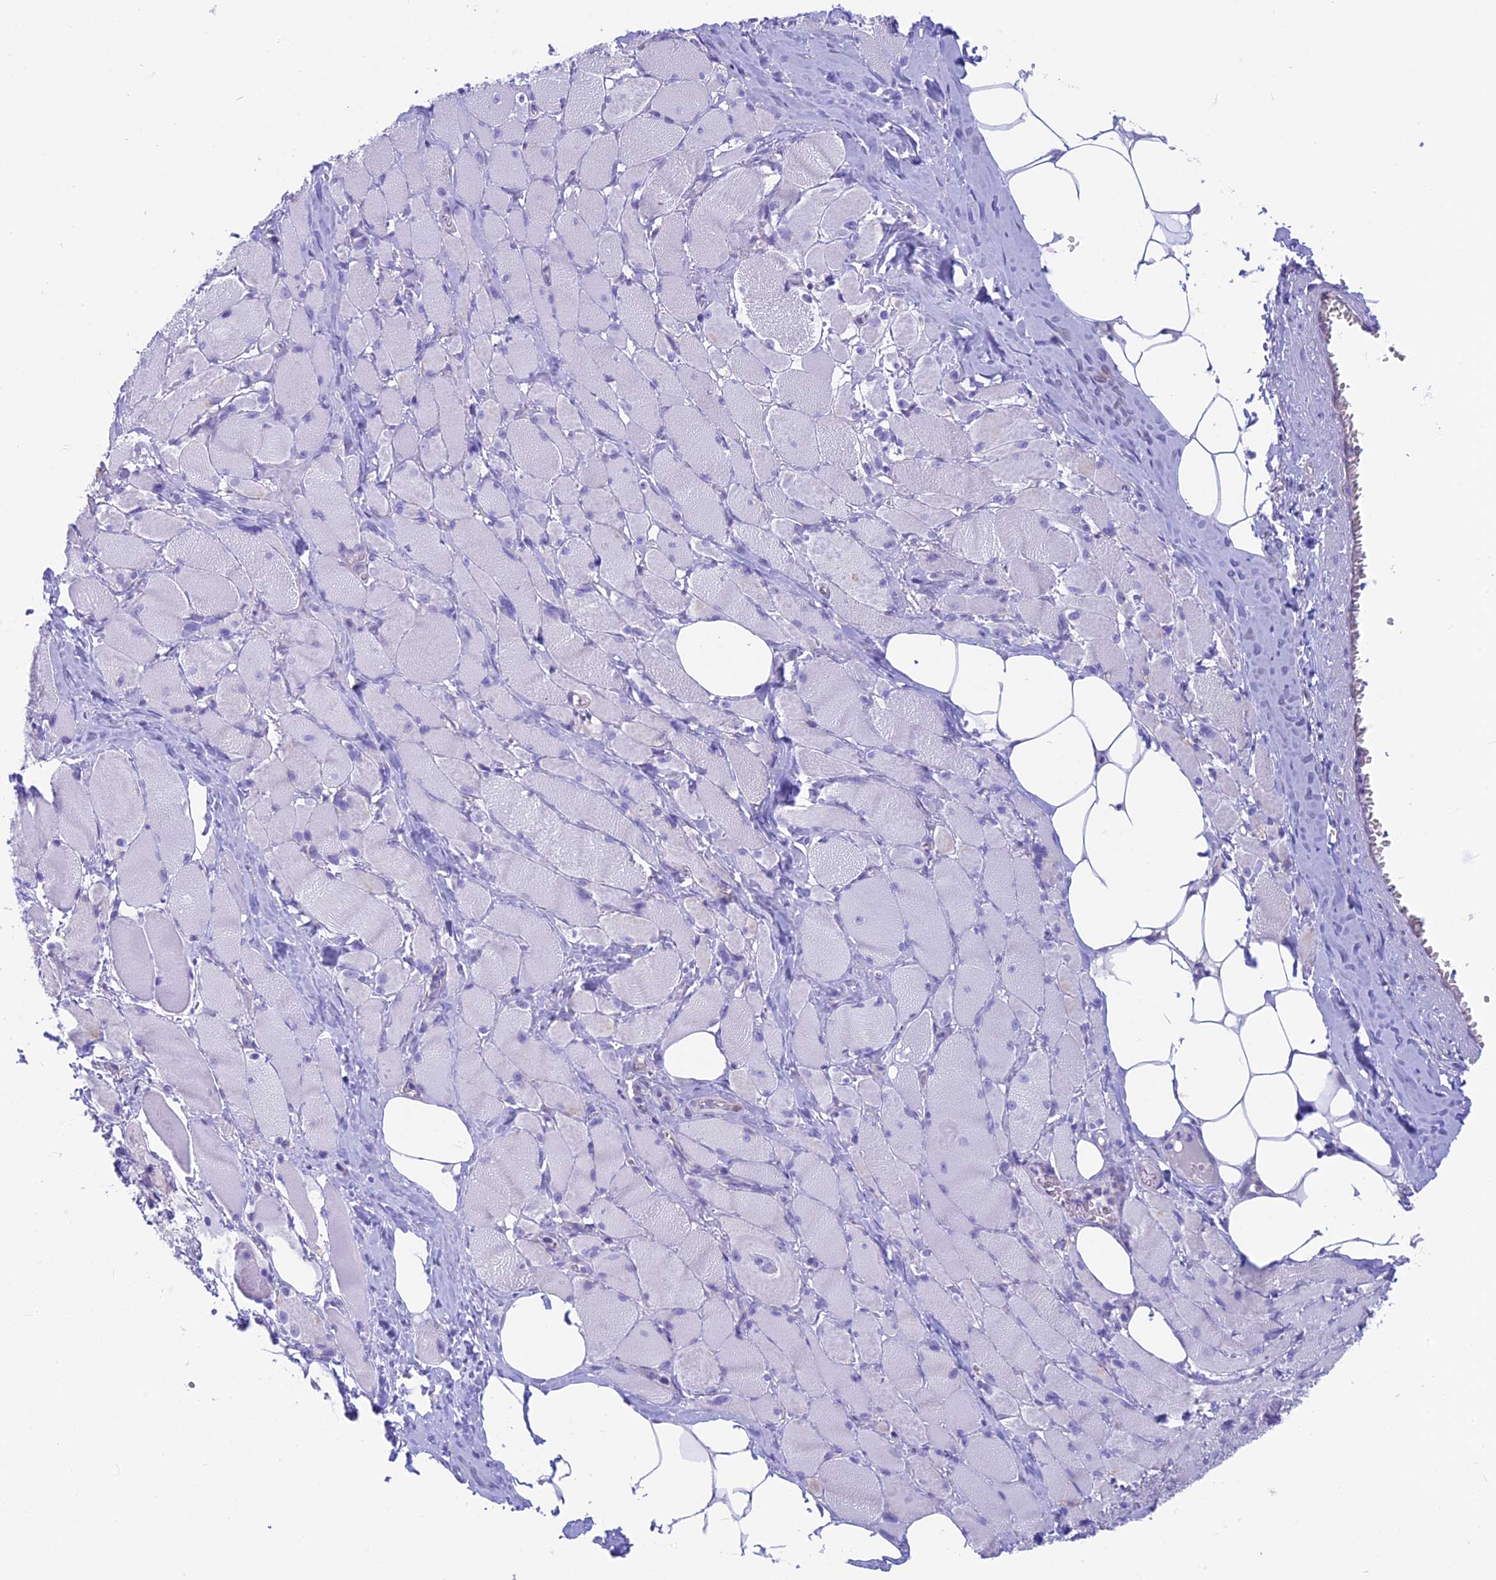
{"staining": {"intensity": "negative", "quantity": "none", "location": "none"}, "tissue": "skeletal muscle", "cell_type": "Myocytes", "image_type": "normal", "snomed": [{"axis": "morphology", "description": "Normal tissue, NOS"}, {"axis": "morphology", "description": "Basal cell carcinoma"}, {"axis": "topography", "description": "Skeletal muscle"}], "caption": "An IHC image of normal skeletal muscle is shown. There is no staining in myocytes of skeletal muscle. (Stains: DAB IHC with hematoxylin counter stain, Microscopy: brightfield microscopy at high magnification).", "gene": "SNTN", "patient": {"sex": "female", "age": 64}}